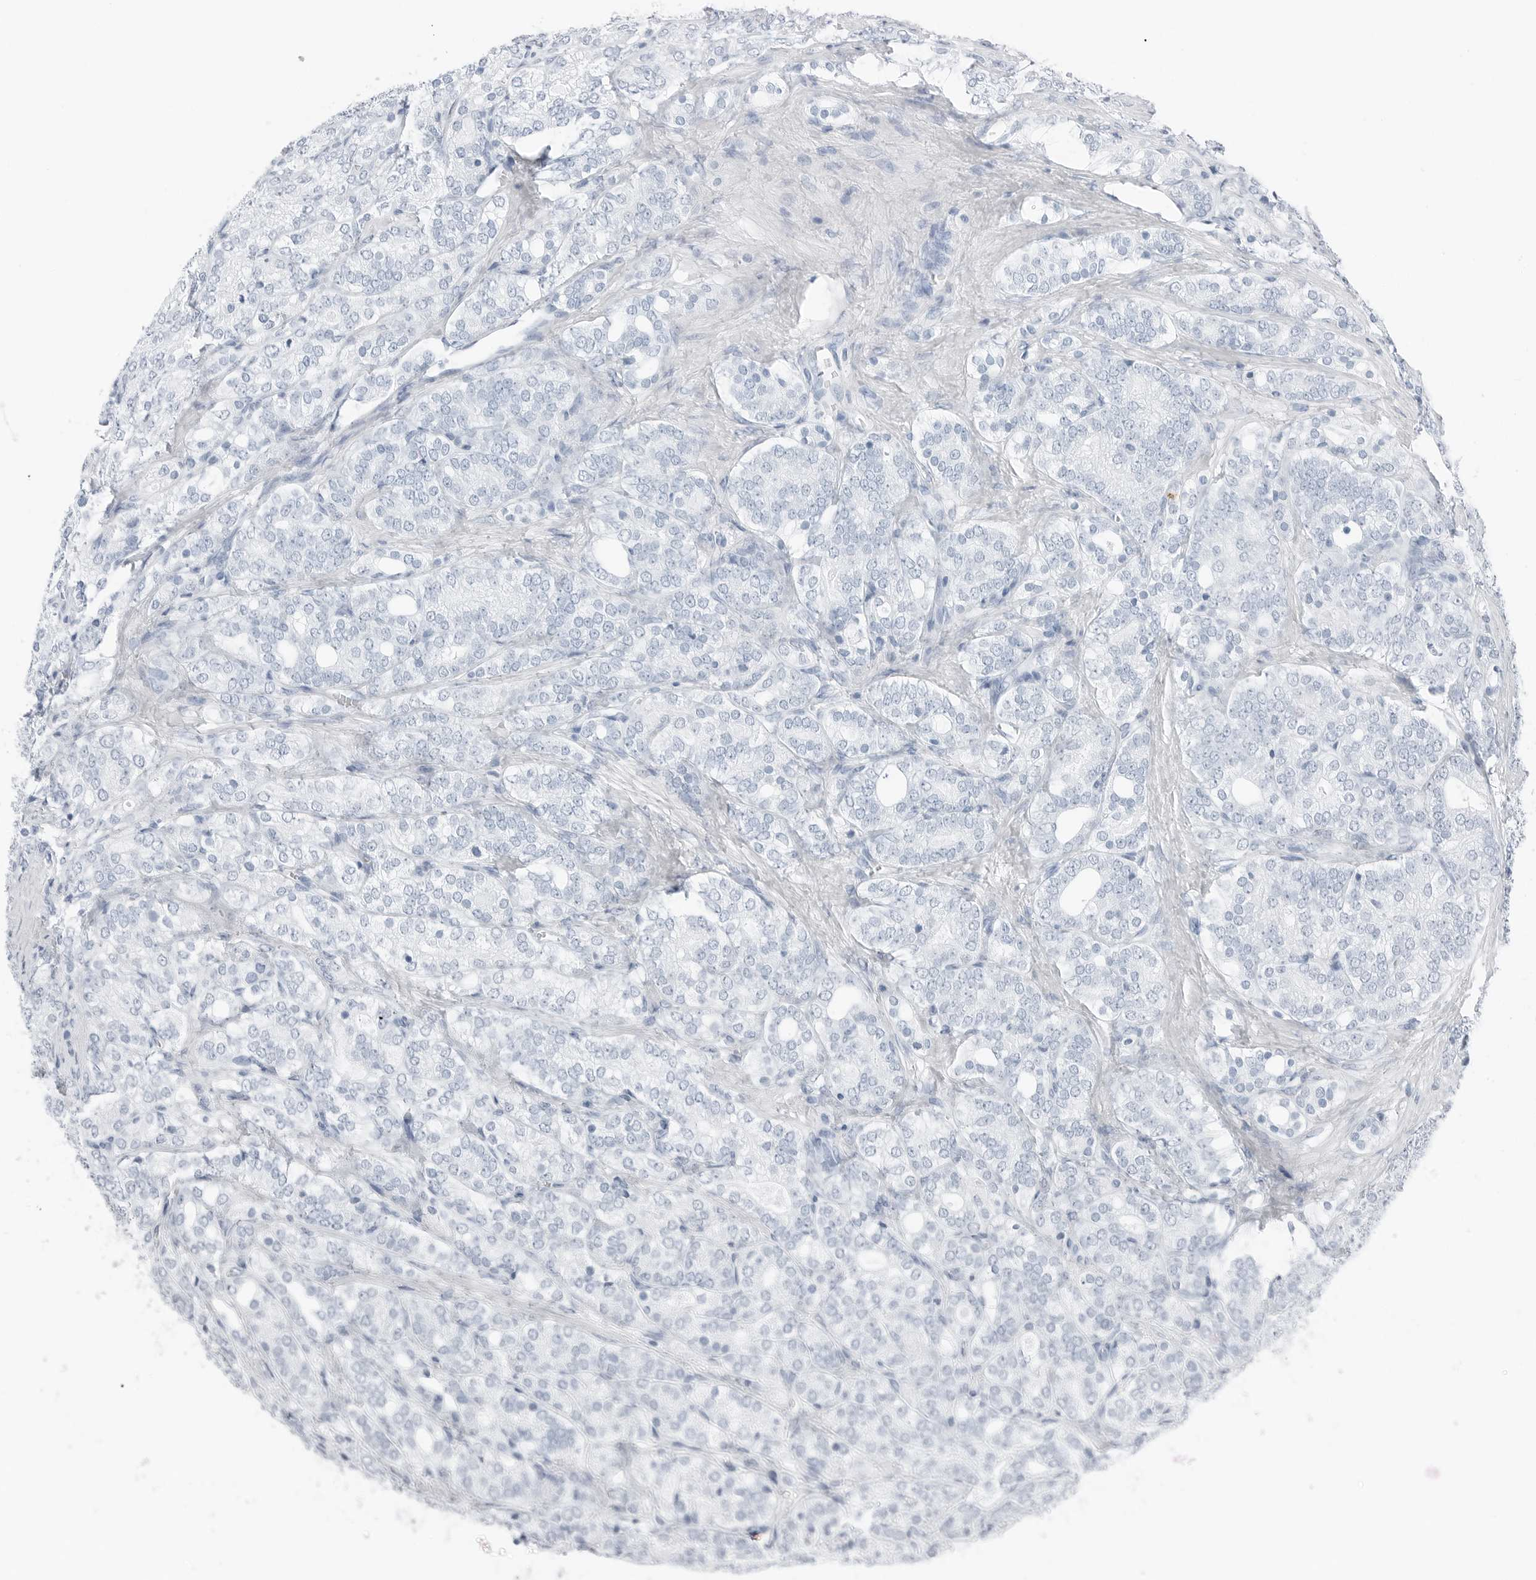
{"staining": {"intensity": "negative", "quantity": "none", "location": "none"}, "tissue": "prostate cancer", "cell_type": "Tumor cells", "image_type": "cancer", "snomed": [{"axis": "morphology", "description": "Adenocarcinoma, High grade"}, {"axis": "topography", "description": "Prostate"}], "caption": "The immunohistochemistry (IHC) histopathology image has no significant expression in tumor cells of adenocarcinoma (high-grade) (prostate) tissue.", "gene": "SLPI", "patient": {"sex": "male", "age": 57}}